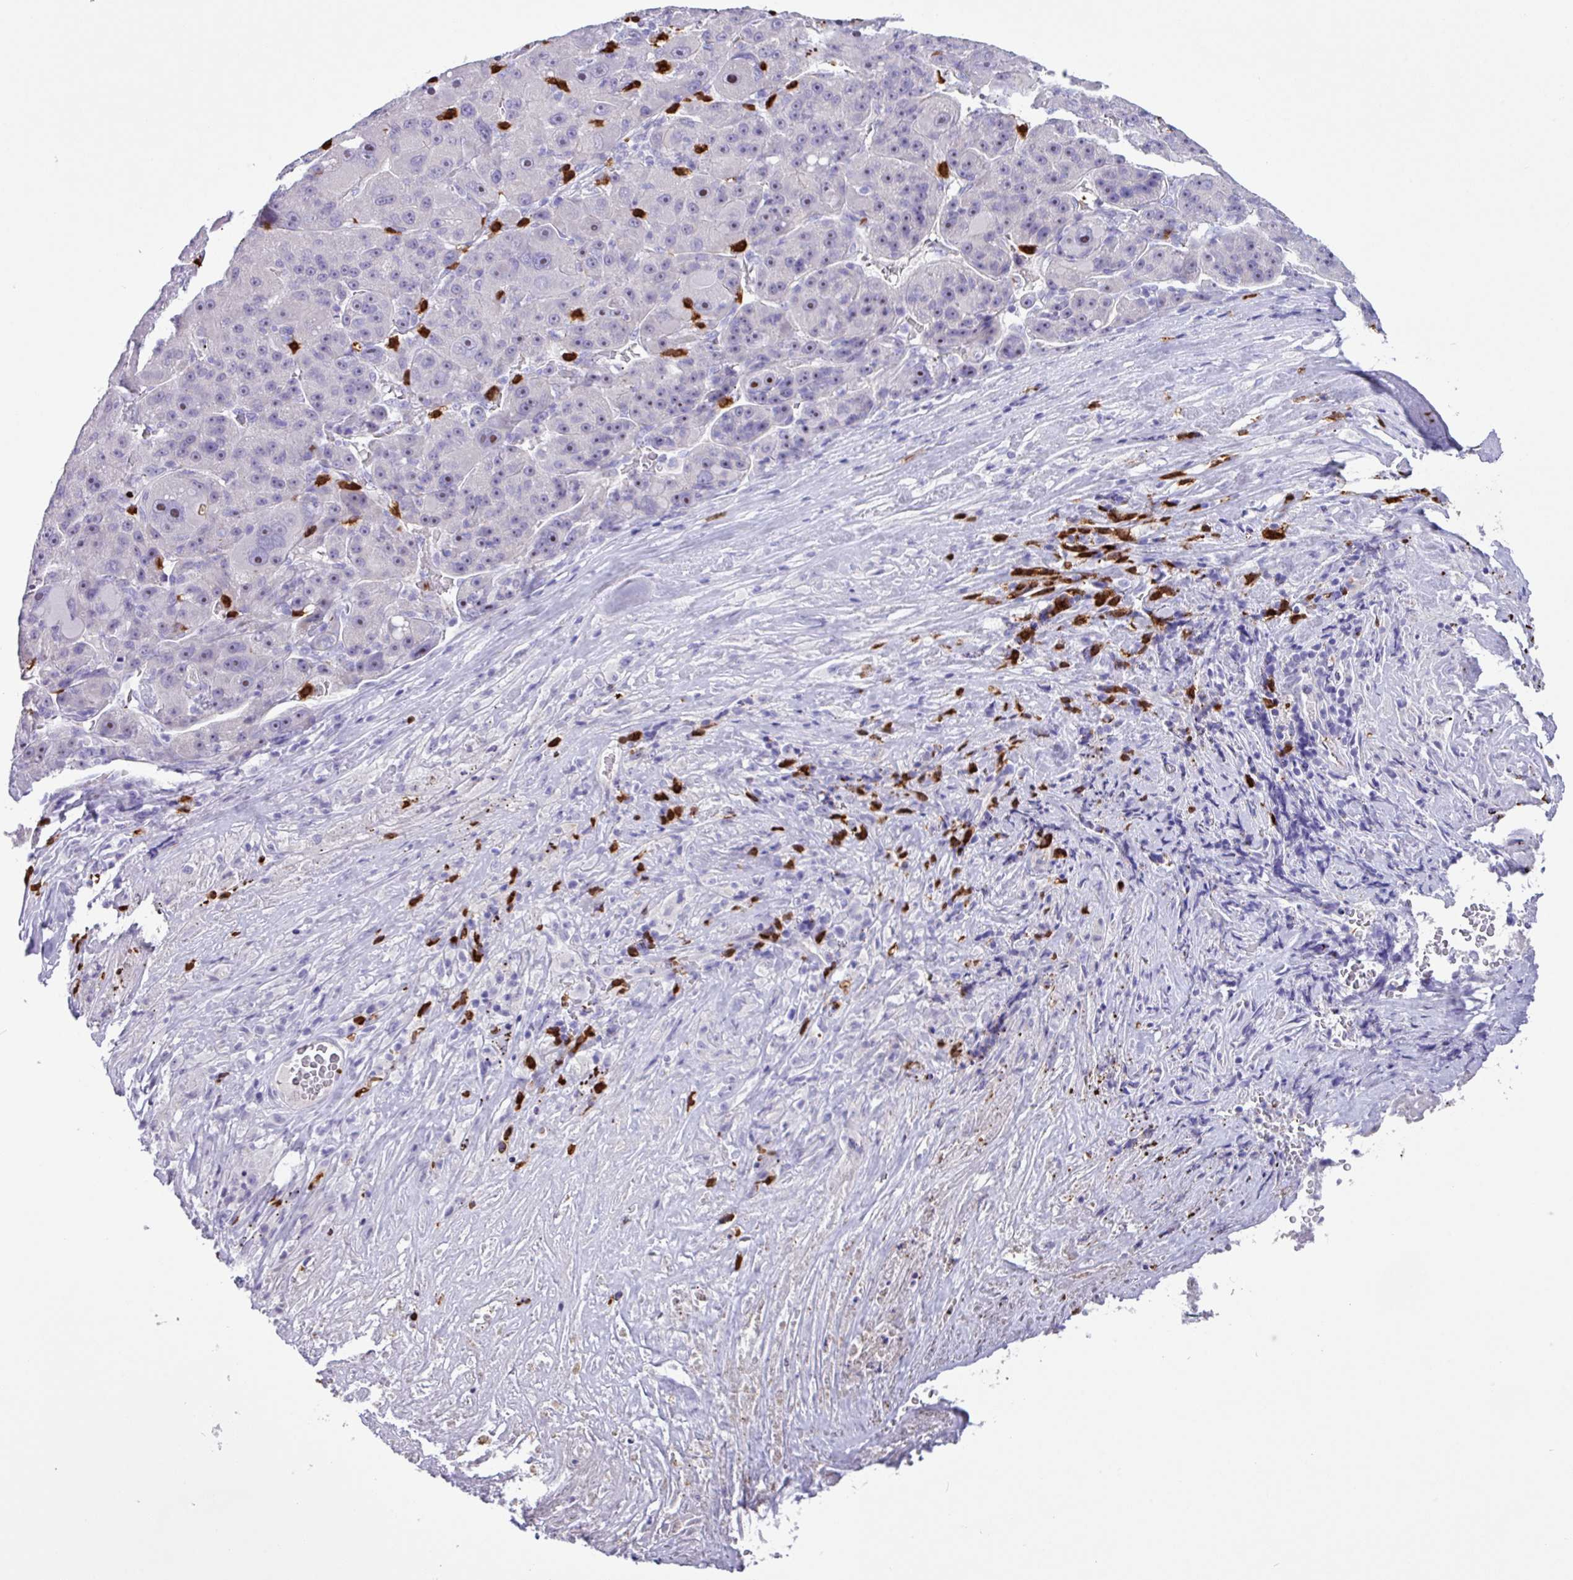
{"staining": {"intensity": "negative", "quantity": "none", "location": "none"}, "tissue": "liver cancer", "cell_type": "Tumor cells", "image_type": "cancer", "snomed": [{"axis": "morphology", "description": "Carcinoma, Hepatocellular, NOS"}, {"axis": "topography", "description": "Liver"}], "caption": "The micrograph displays no significant staining in tumor cells of liver hepatocellular carcinoma. (Immunohistochemistry (ihc), brightfield microscopy, high magnification).", "gene": "MRM2", "patient": {"sex": "male", "age": 76}}